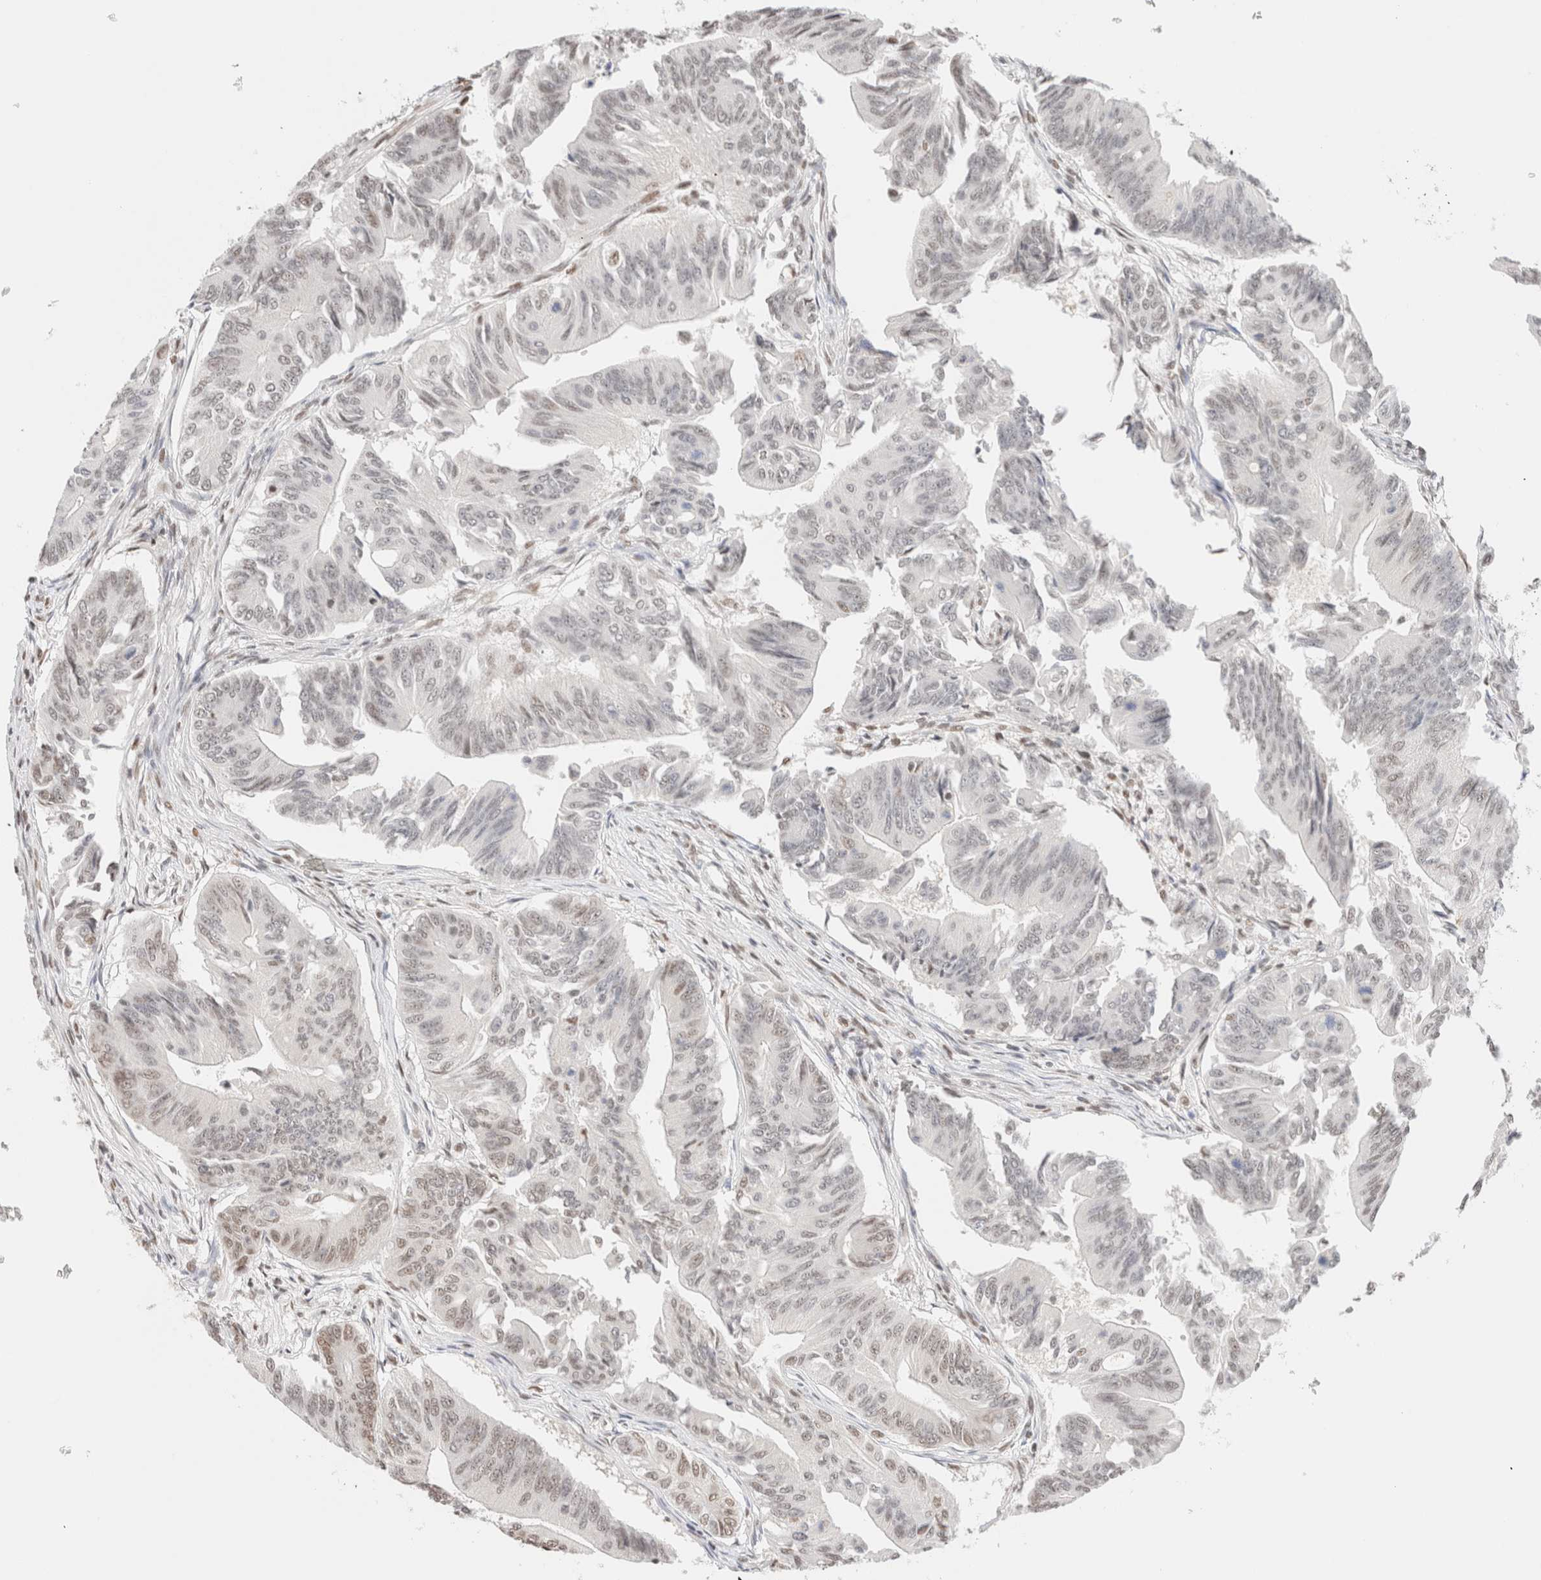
{"staining": {"intensity": "weak", "quantity": "<25%", "location": "nuclear"}, "tissue": "colorectal cancer", "cell_type": "Tumor cells", "image_type": "cancer", "snomed": [{"axis": "morphology", "description": "Adenoma, NOS"}, {"axis": "morphology", "description": "Adenocarcinoma, NOS"}, {"axis": "topography", "description": "Colon"}], "caption": "DAB (3,3'-diaminobenzidine) immunohistochemical staining of human adenoma (colorectal) displays no significant expression in tumor cells.", "gene": "SUPT3H", "patient": {"sex": "male", "age": 79}}